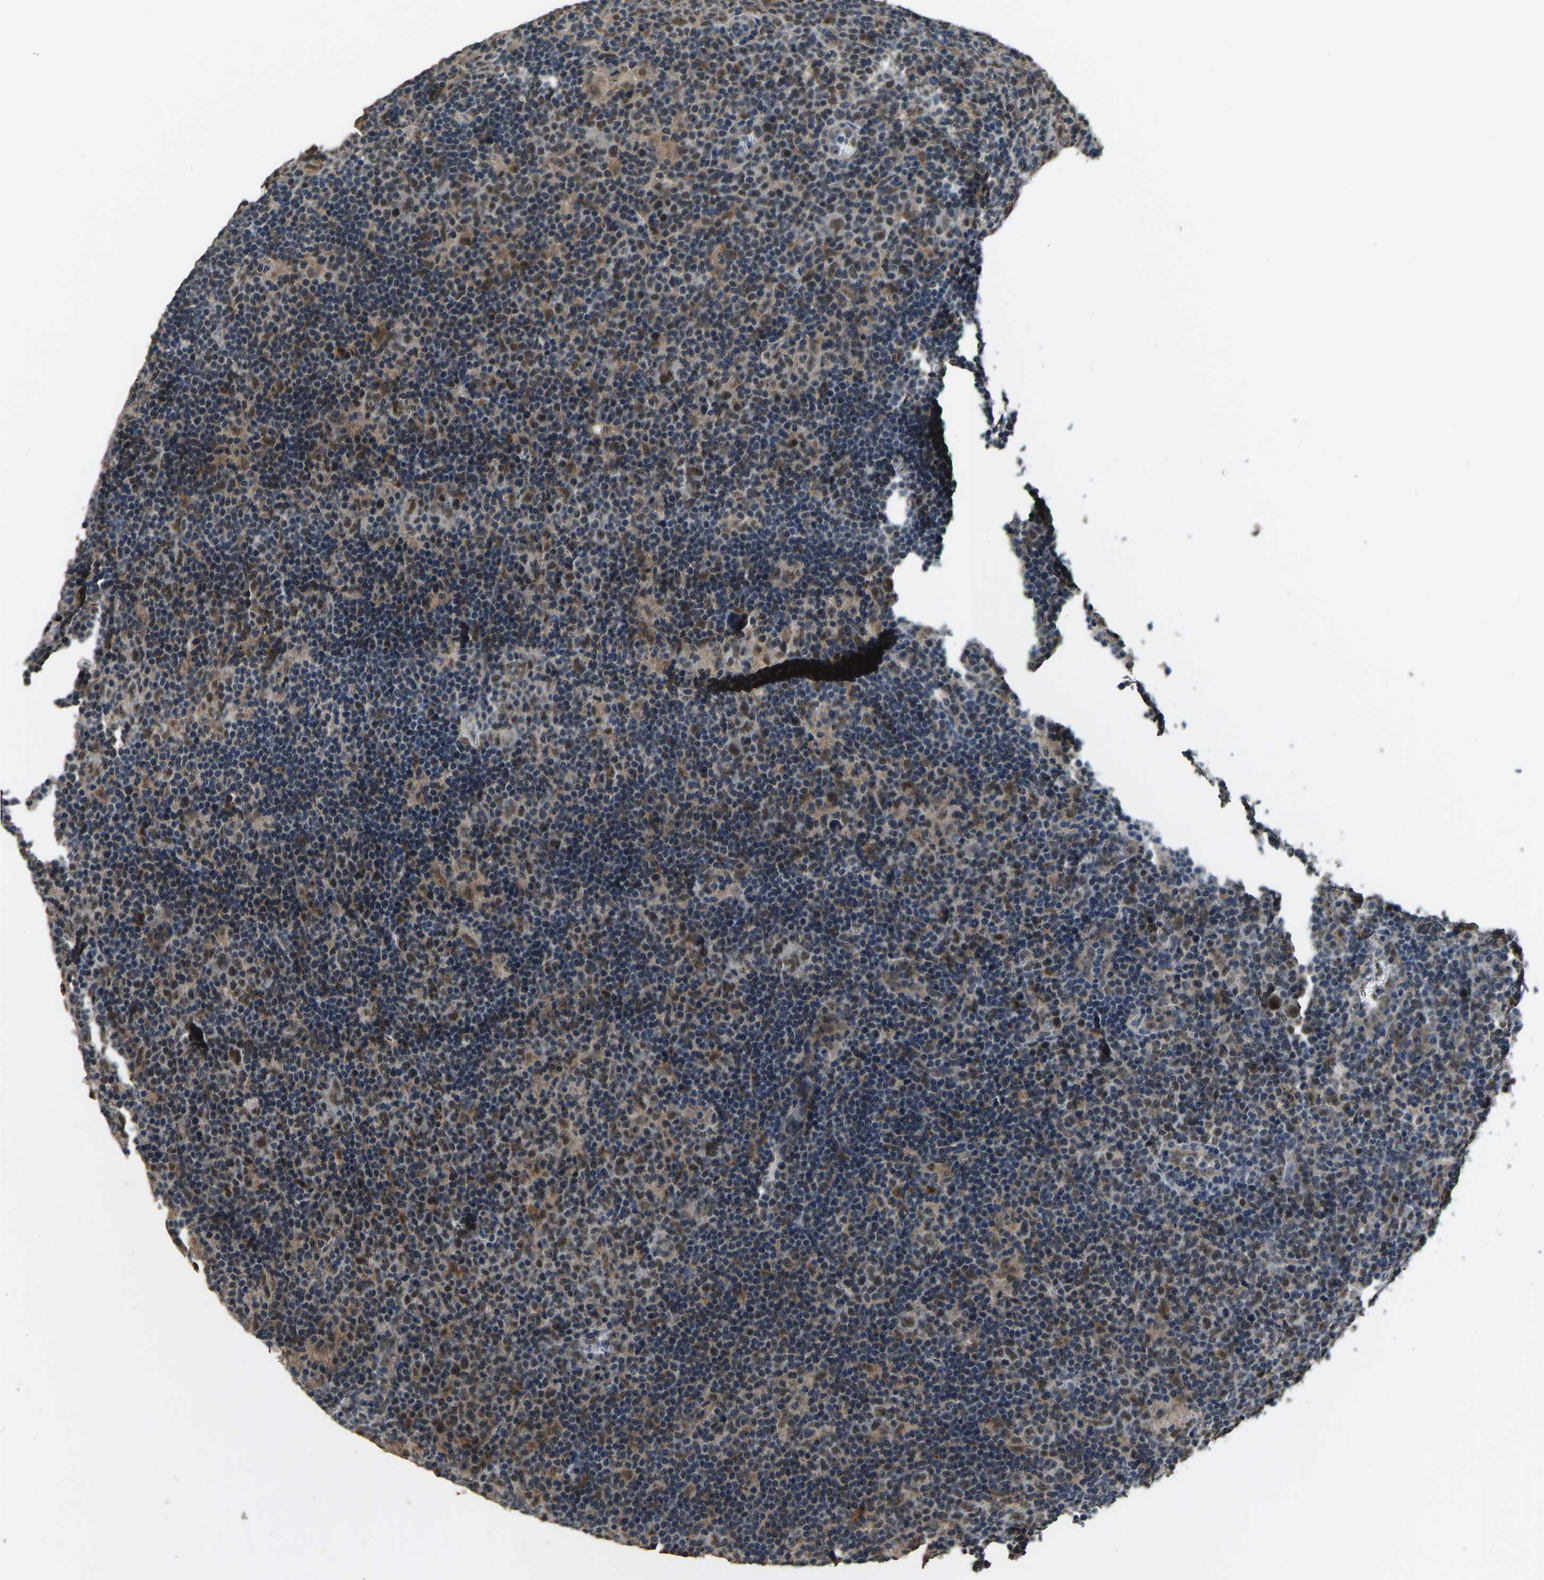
{"staining": {"intensity": "weak", "quantity": ">75%", "location": "nuclear"}, "tissue": "lymphoma", "cell_type": "Tumor cells", "image_type": "cancer", "snomed": [{"axis": "morphology", "description": "Hodgkin's disease, NOS"}, {"axis": "topography", "description": "Lymph node"}], "caption": "Tumor cells demonstrate low levels of weak nuclear positivity in about >75% of cells in lymphoma.", "gene": "TOX4", "patient": {"sex": "female", "age": 57}}